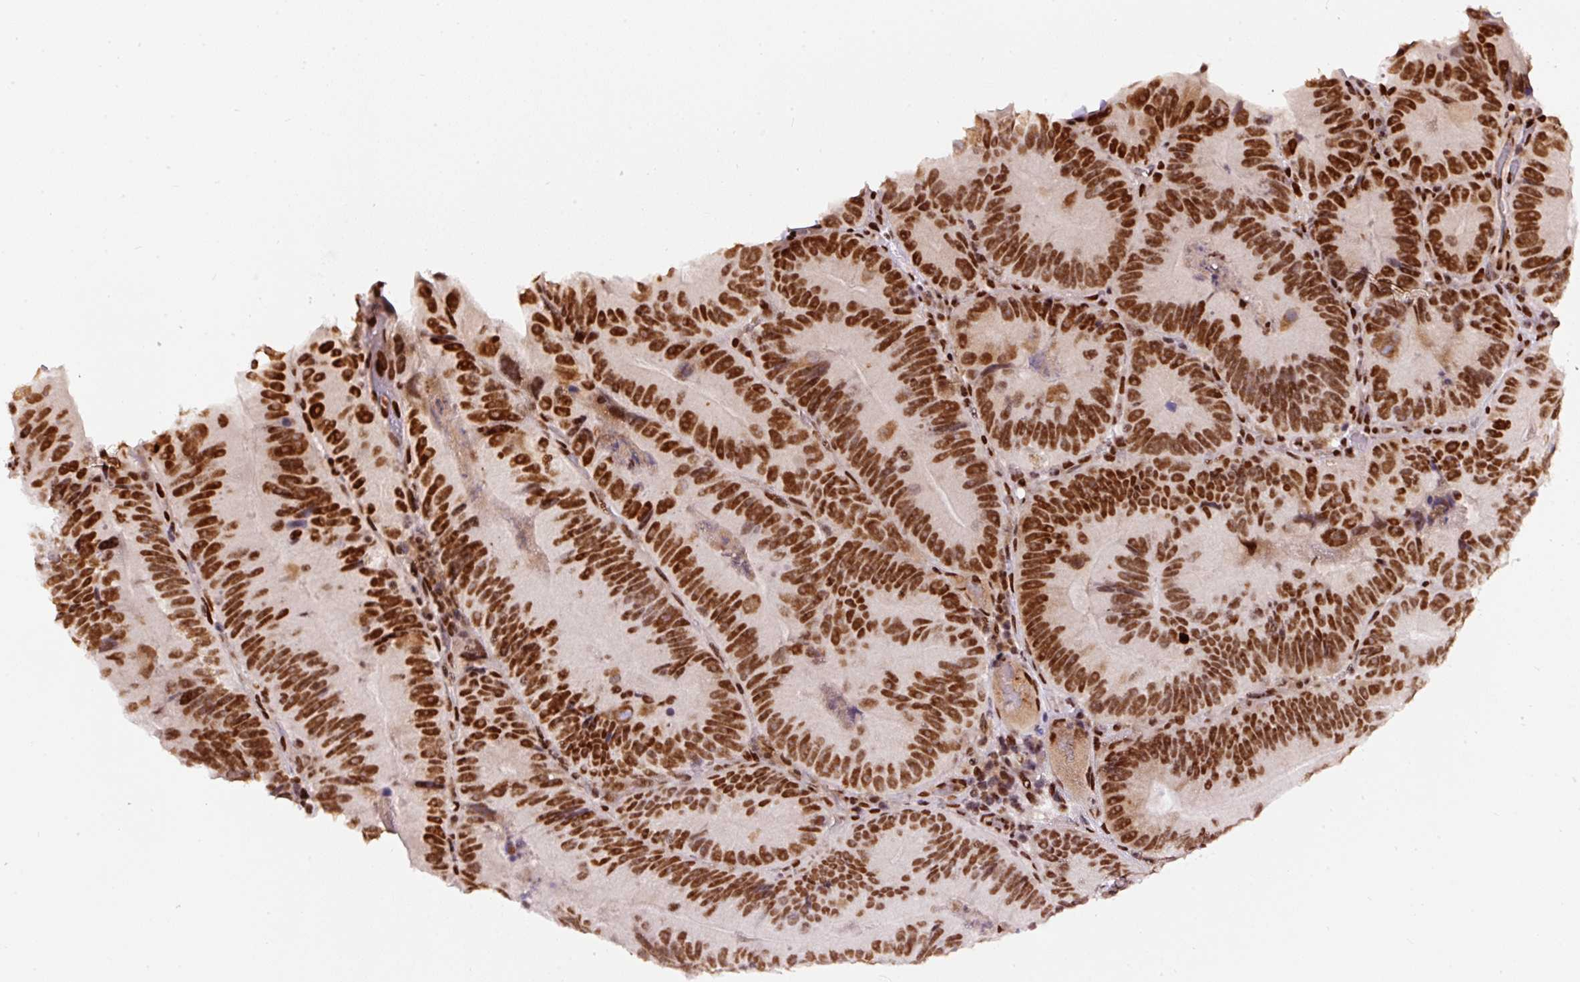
{"staining": {"intensity": "strong", "quantity": ">75%", "location": "nuclear"}, "tissue": "colorectal cancer", "cell_type": "Tumor cells", "image_type": "cancer", "snomed": [{"axis": "morphology", "description": "Adenocarcinoma, NOS"}, {"axis": "topography", "description": "Colon"}], "caption": "Immunohistochemistry image of human colorectal cancer (adenocarcinoma) stained for a protein (brown), which displays high levels of strong nuclear positivity in approximately >75% of tumor cells.", "gene": "HNRNPC", "patient": {"sex": "female", "age": 86}}